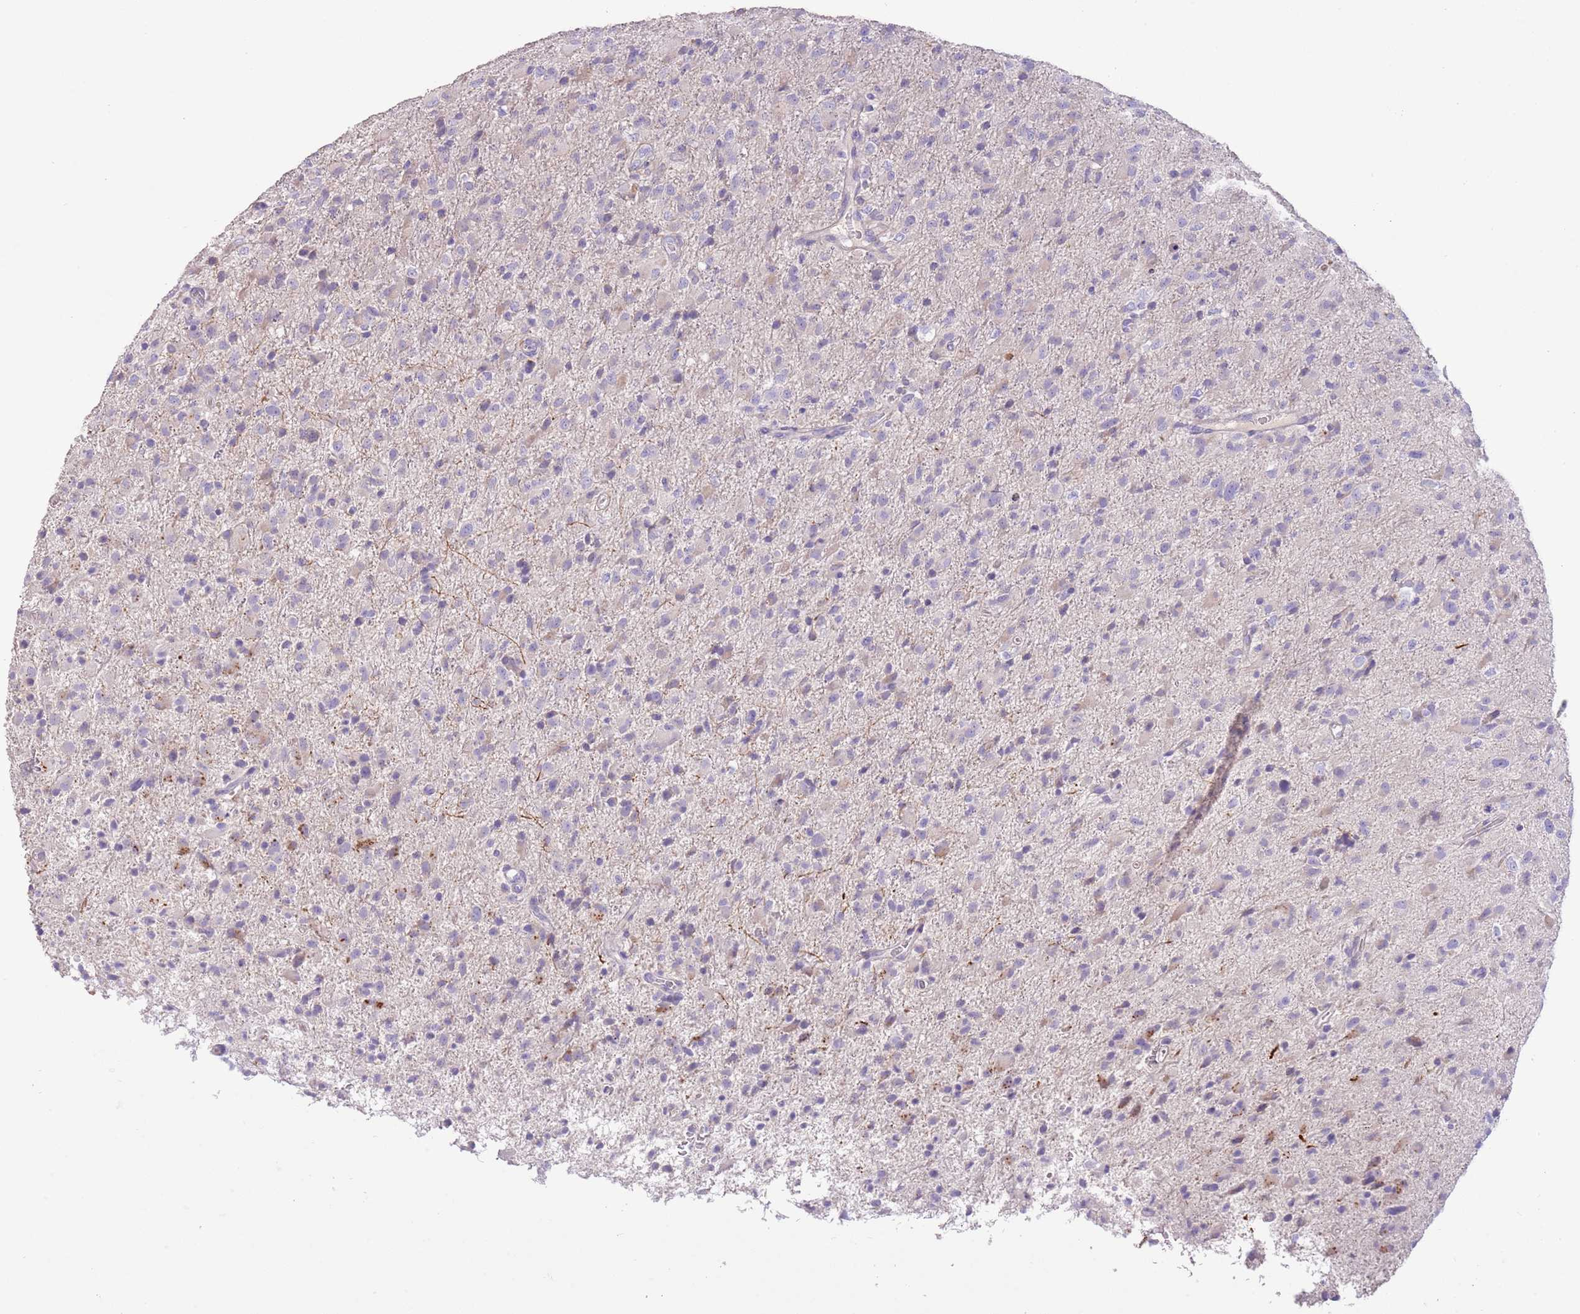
{"staining": {"intensity": "negative", "quantity": "none", "location": "none"}, "tissue": "glioma", "cell_type": "Tumor cells", "image_type": "cancer", "snomed": [{"axis": "morphology", "description": "Glioma, malignant, Low grade"}, {"axis": "topography", "description": "Brain"}], "caption": "Immunohistochemistry micrograph of human low-grade glioma (malignant) stained for a protein (brown), which reveals no expression in tumor cells. (Stains: DAB (3,3'-diaminobenzidine) immunohistochemistry with hematoxylin counter stain, Microscopy: brightfield microscopy at high magnification).", "gene": "SFTPA1", "patient": {"sex": "male", "age": 65}}